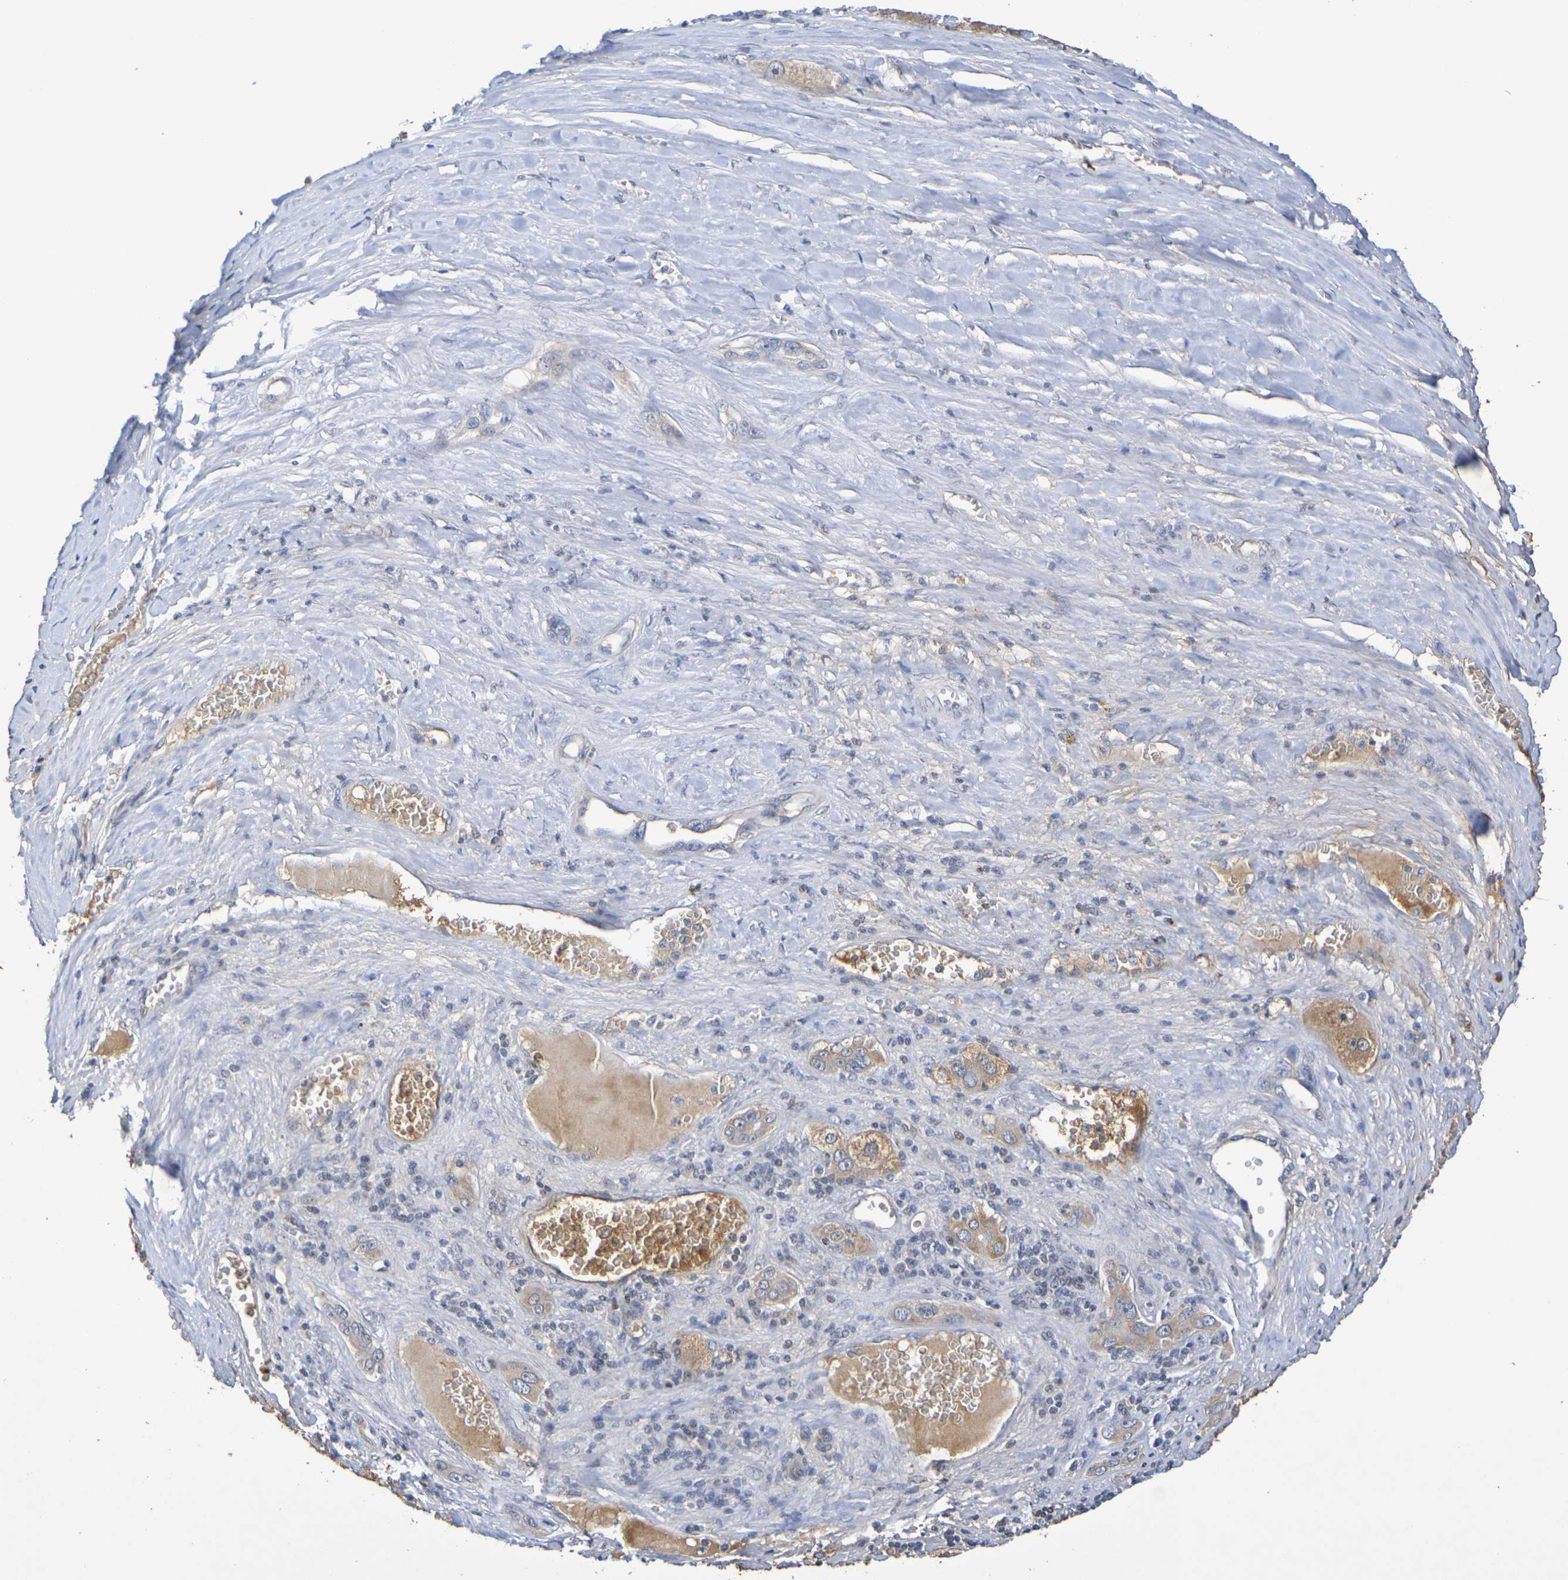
{"staining": {"intensity": "weak", "quantity": "25%-75%", "location": "nuclear"}, "tissue": "liver cancer", "cell_type": "Tumor cells", "image_type": "cancer", "snomed": [{"axis": "morphology", "description": "Carcinoma, Hepatocellular, NOS"}, {"axis": "topography", "description": "Liver"}], "caption": "Protein staining reveals weak nuclear expression in approximately 25%-75% of tumor cells in liver cancer (hepatocellular carcinoma).", "gene": "TERF2", "patient": {"sex": "female", "age": 73}}